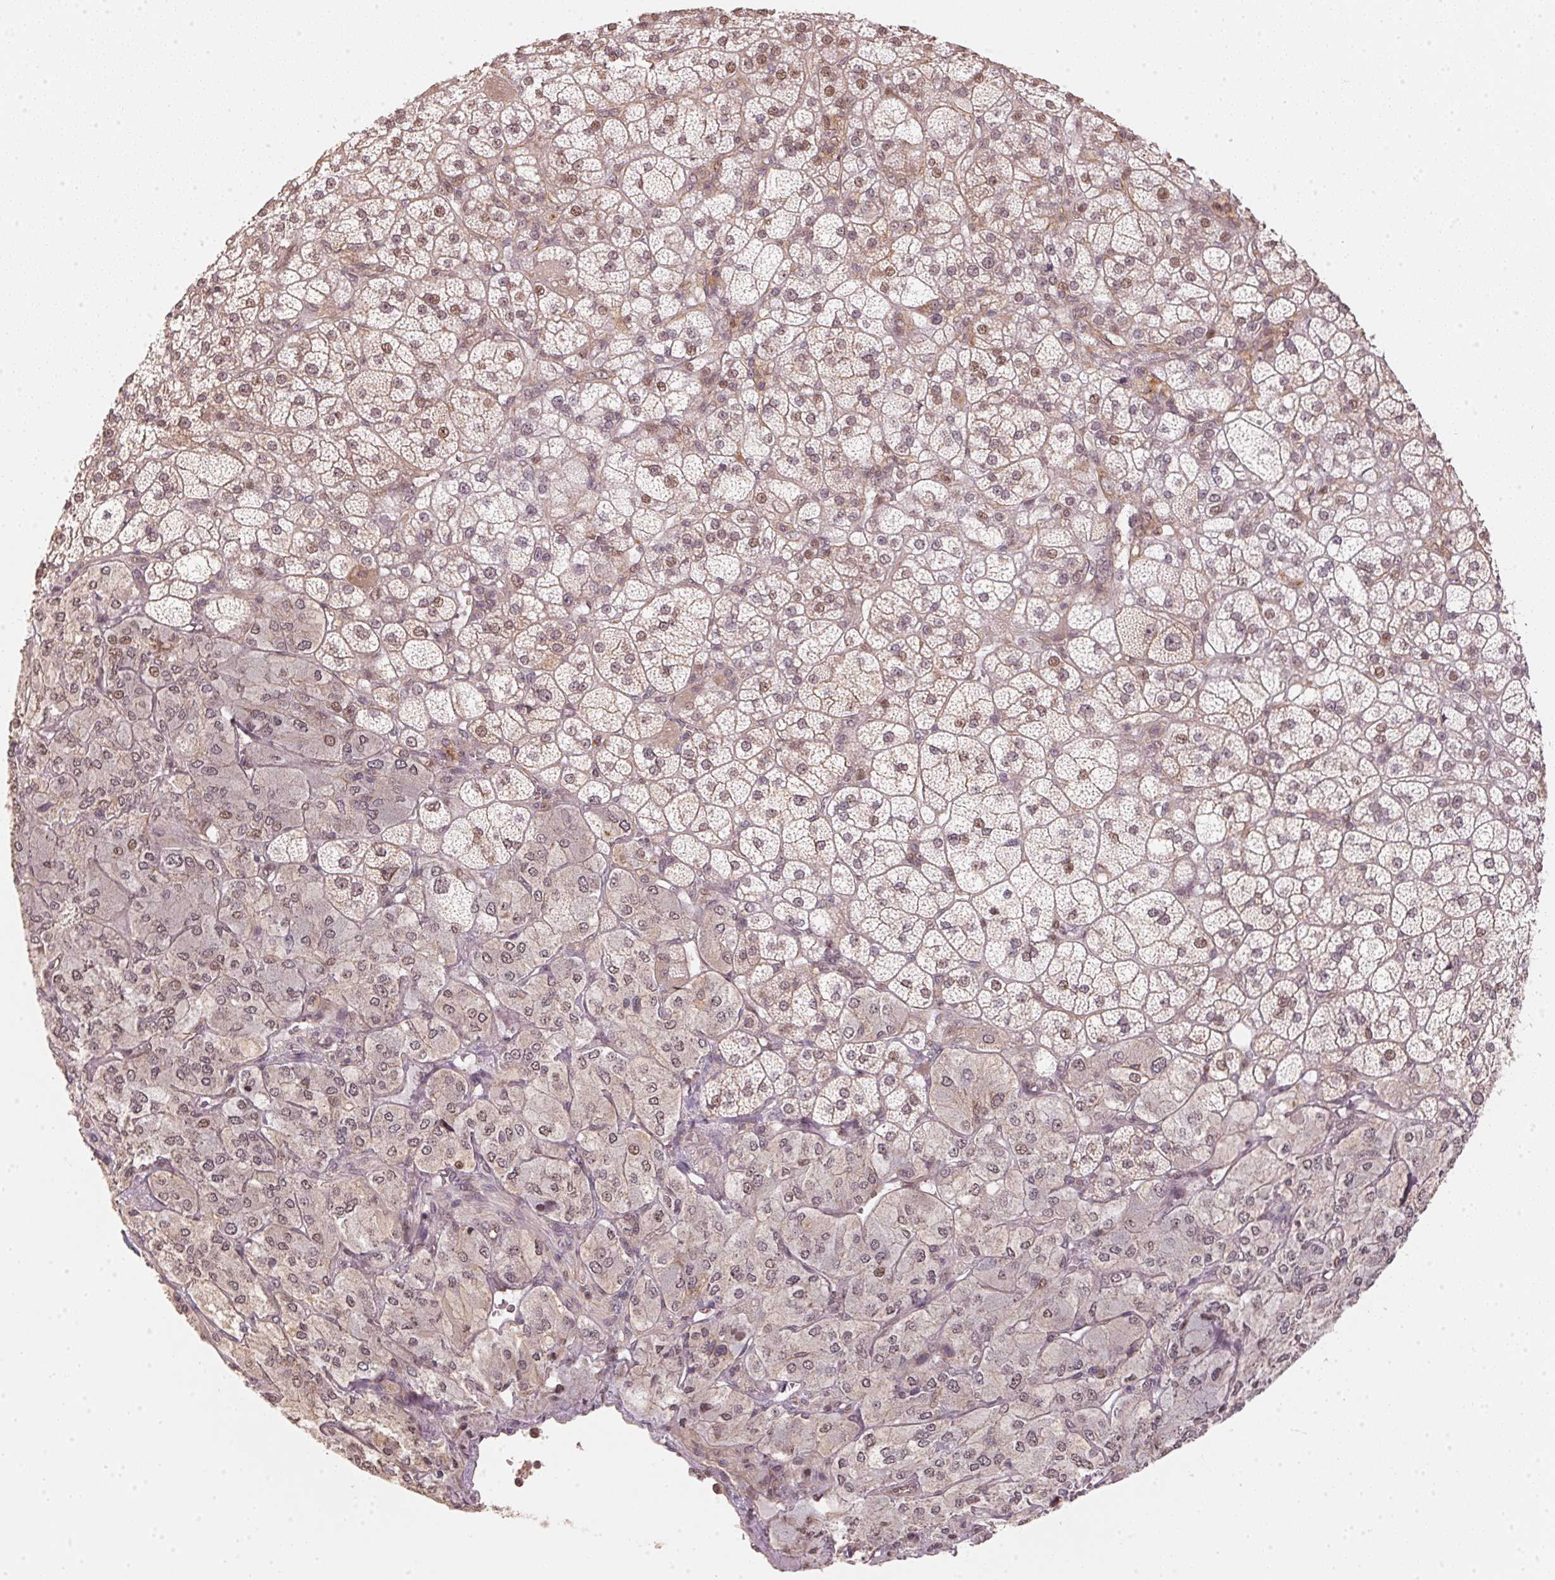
{"staining": {"intensity": "moderate", "quantity": "25%-75%", "location": "cytoplasmic/membranous,nuclear"}, "tissue": "adrenal gland", "cell_type": "Glandular cells", "image_type": "normal", "snomed": [{"axis": "morphology", "description": "Normal tissue, NOS"}, {"axis": "topography", "description": "Adrenal gland"}], "caption": "A medium amount of moderate cytoplasmic/membranous,nuclear positivity is identified in about 25%-75% of glandular cells in normal adrenal gland.", "gene": "FOXR2", "patient": {"sex": "female", "age": 60}}